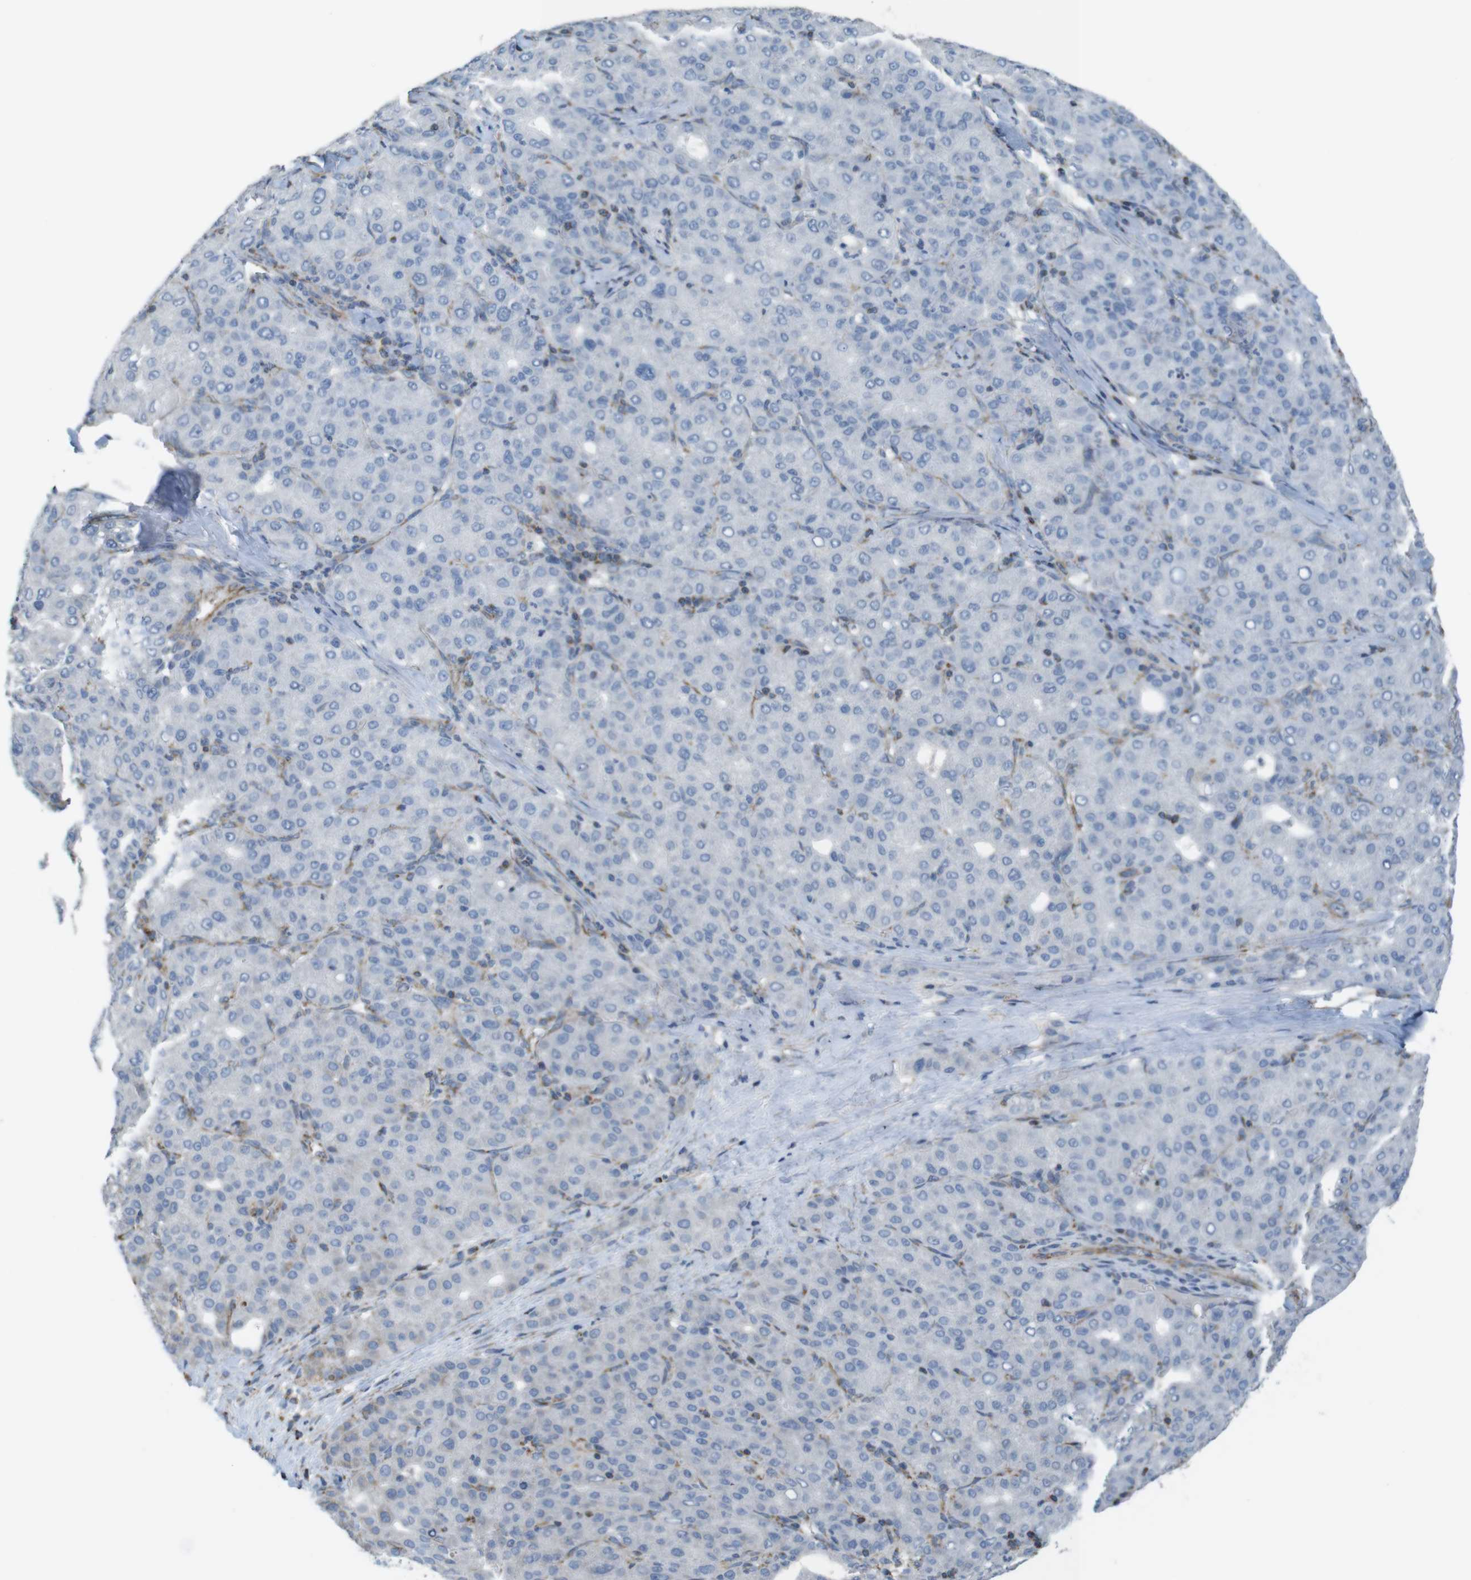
{"staining": {"intensity": "negative", "quantity": "none", "location": "none"}, "tissue": "liver cancer", "cell_type": "Tumor cells", "image_type": "cancer", "snomed": [{"axis": "morphology", "description": "Carcinoma, Hepatocellular, NOS"}, {"axis": "topography", "description": "Liver"}], "caption": "Tumor cells are negative for protein expression in human liver hepatocellular carcinoma.", "gene": "GRIK2", "patient": {"sex": "male", "age": 65}}